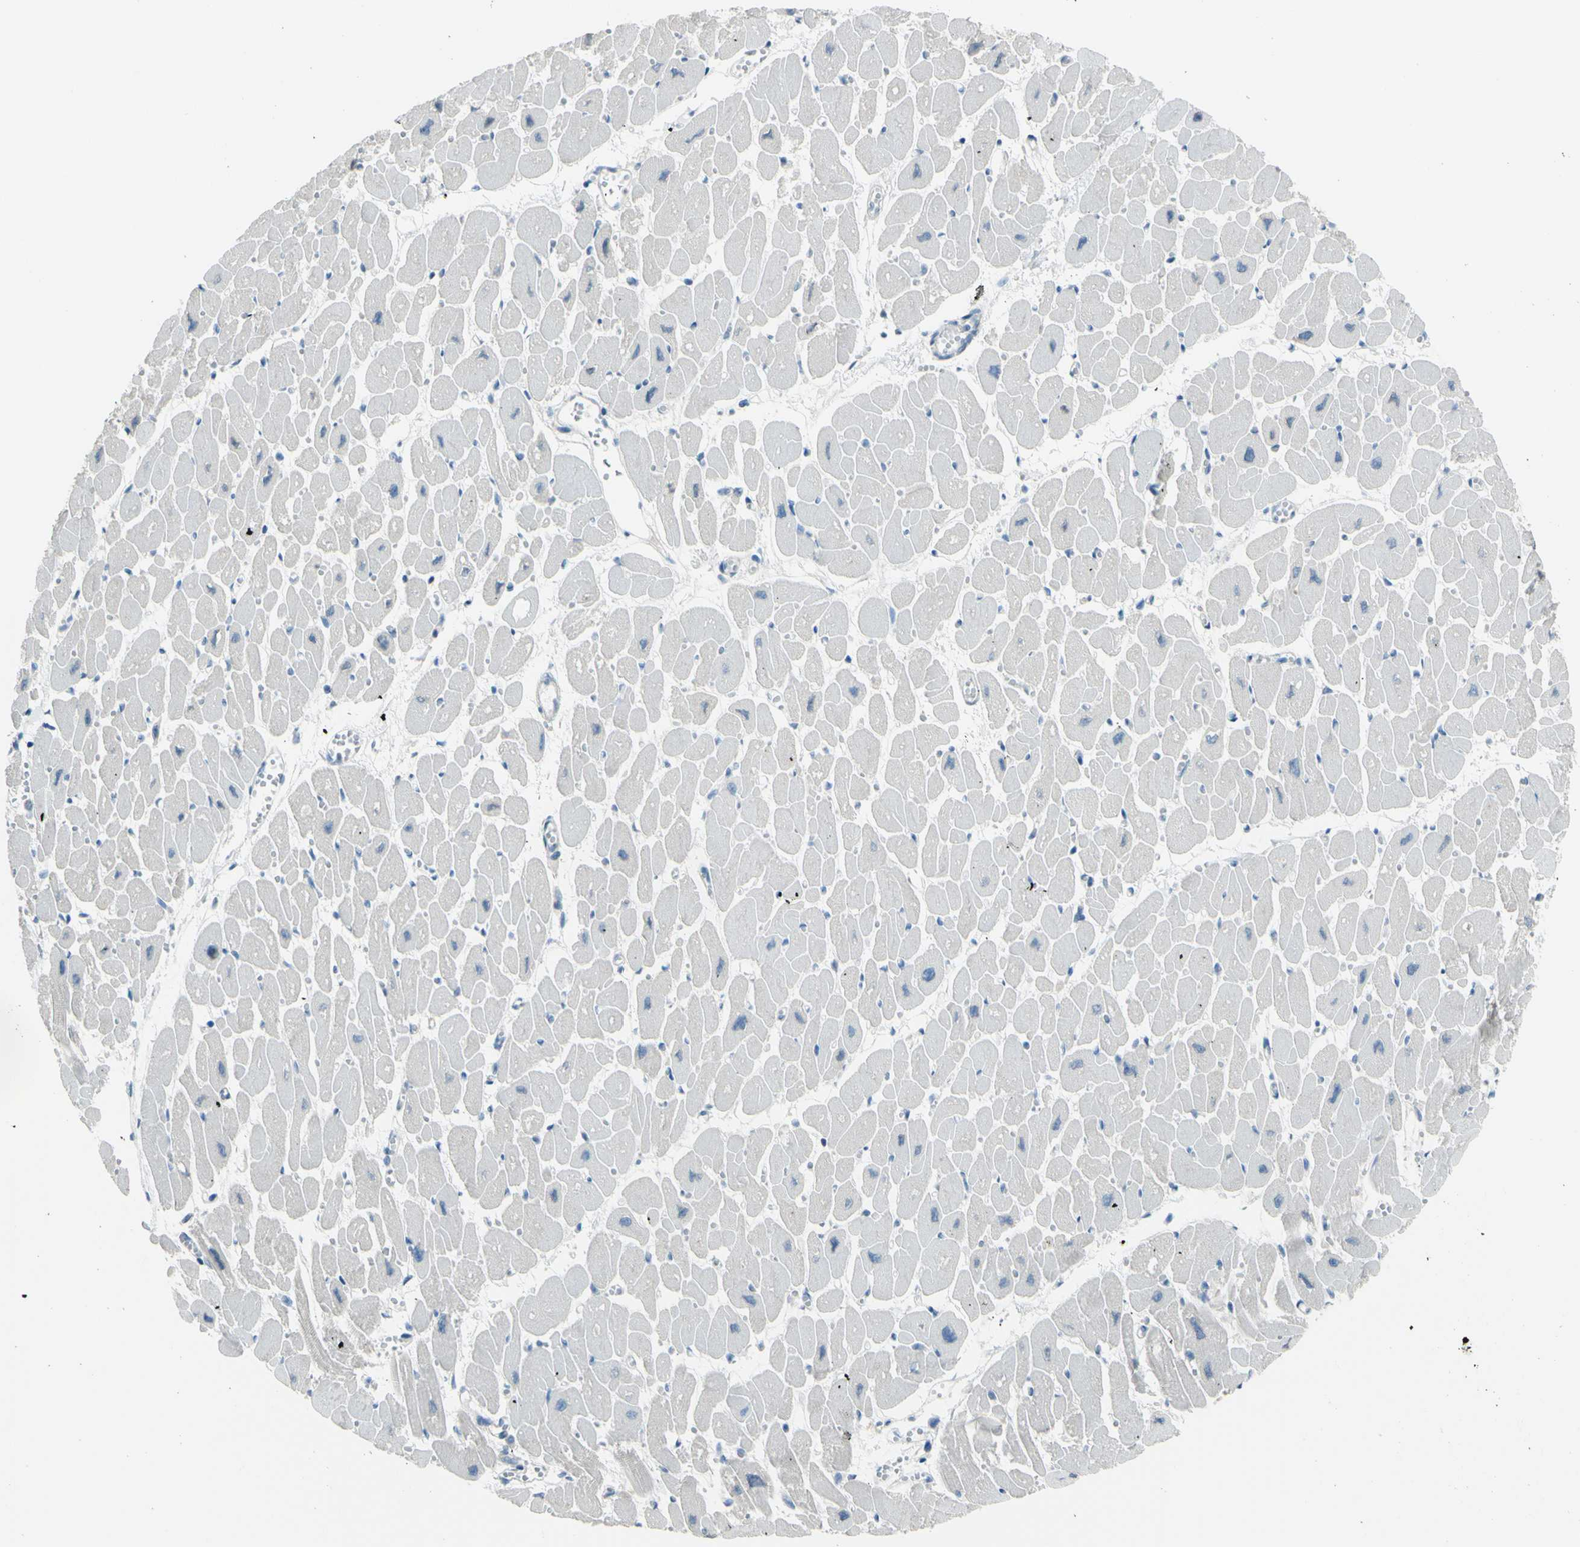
{"staining": {"intensity": "negative", "quantity": "none", "location": "none"}, "tissue": "heart muscle", "cell_type": "Cardiomyocytes", "image_type": "normal", "snomed": [{"axis": "morphology", "description": "Normal tissue, NOS"}, {"axis": "topography", "description": "Heart"}], "caption": "This image is of normal heart muscle stained with immunohistochemistry (IHC) to label a protein in brown with the nuclei are counter-stained blue. There is no staining in cardiomyocytes. The staining is performed using DAB (3,3'-diaminobenzidine) brown chromogen with nuclei counter-stained in using hematoxylin.", "gene": "YWHAQ", "patient": {"sex": "female", "age": 54}}